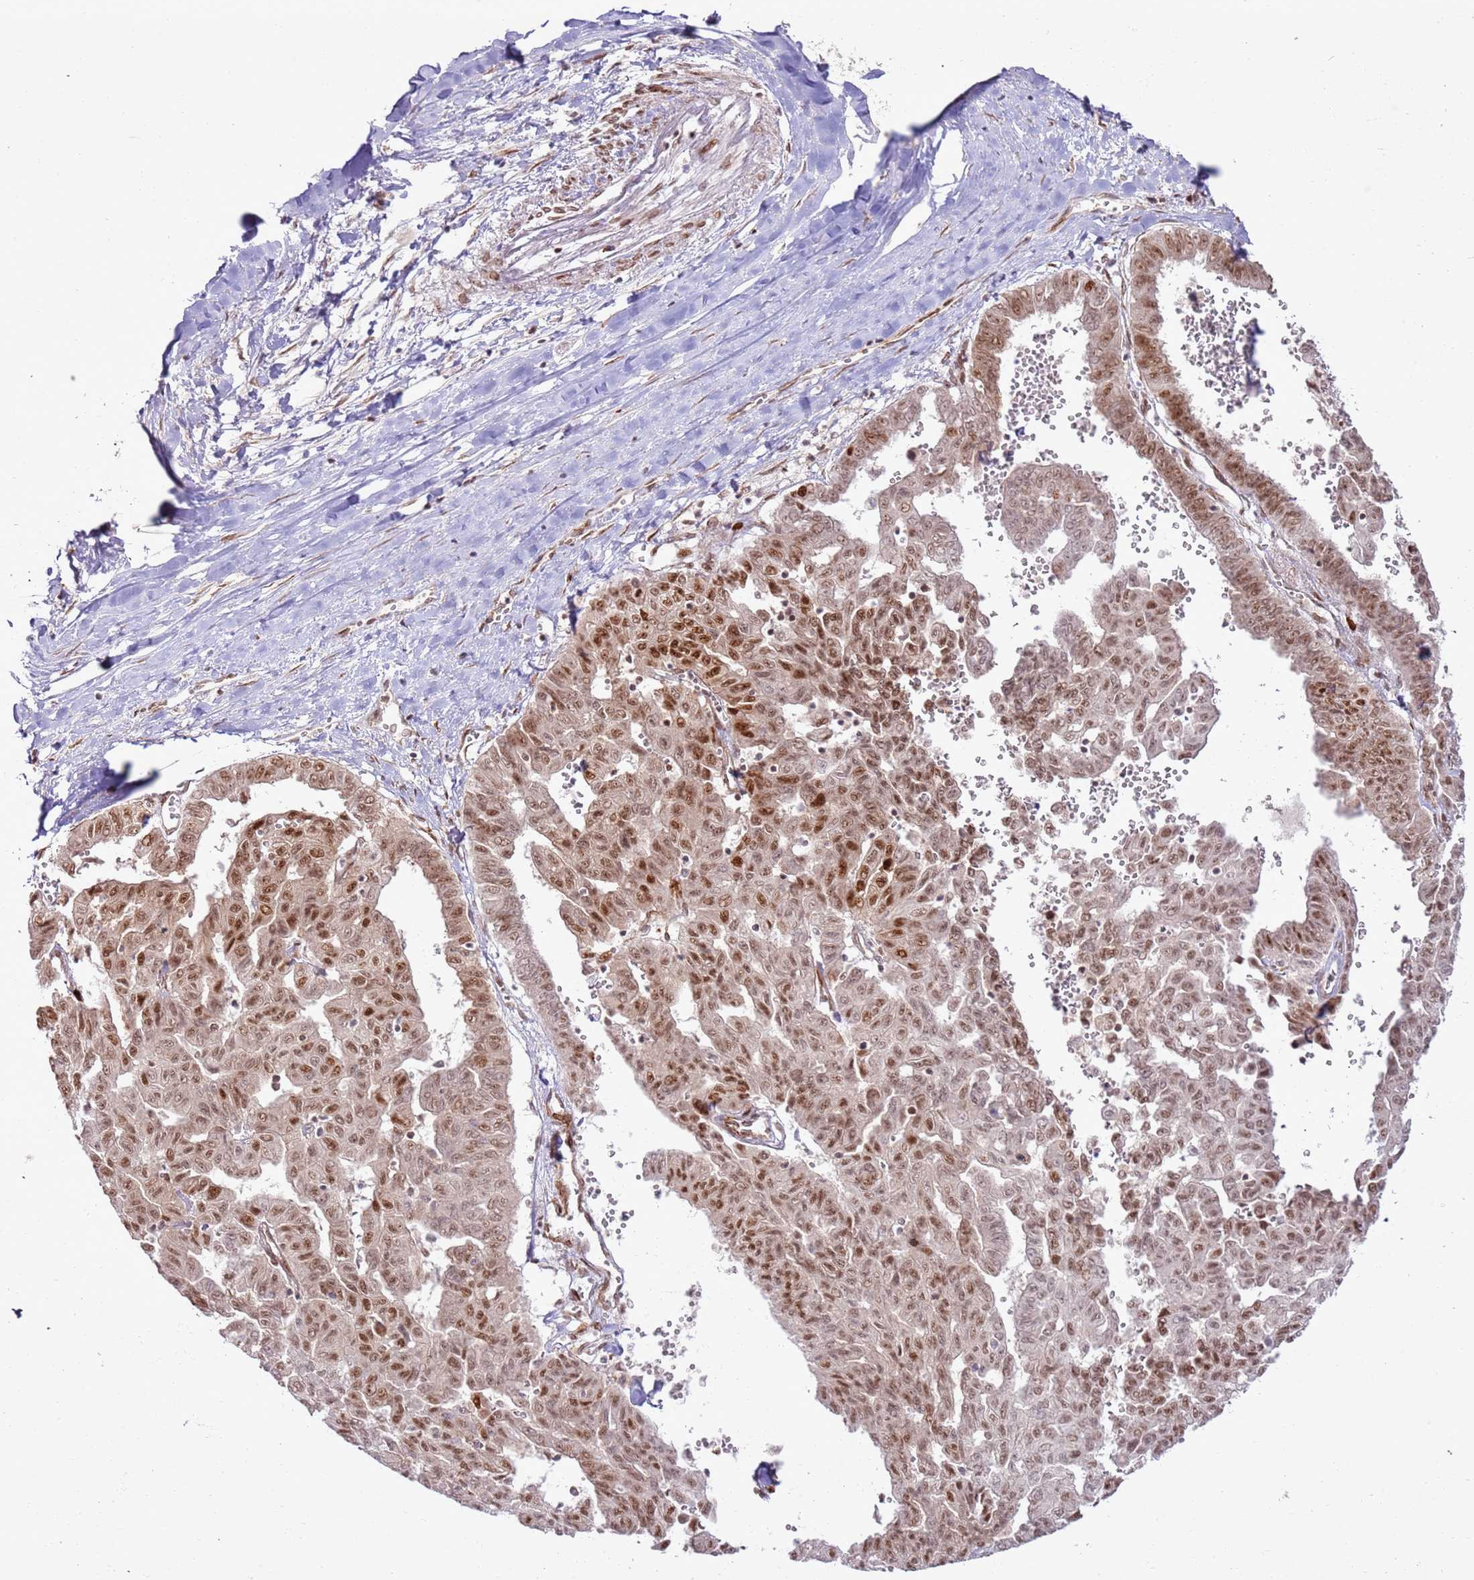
{"staining": {"intensity": "strong", "quantity": "25%-75%", "location": "nuclear"}, "tissue": "liver cancer", "cell_type": "Tumor cells", "image_type": "cancer", "snomed": [{"axis": "morphology", "description": "Cholangiocarcinoma"}, {"axis": "topography", "description": "Liver"}], "caption": "Immunohistochemical staining of human cholangiocarcinoma (liver) displays strong nuclear protein positivity in about 25%-75% of tumor cells. The staining was performed using DAB (3,3'-diaminobenzidine), with brown indicating positive protein expression. Nuclei are stained blue with hematoxylin.", "gene": "KLHL36", "patient": {"sex": "female", "age": 77}}